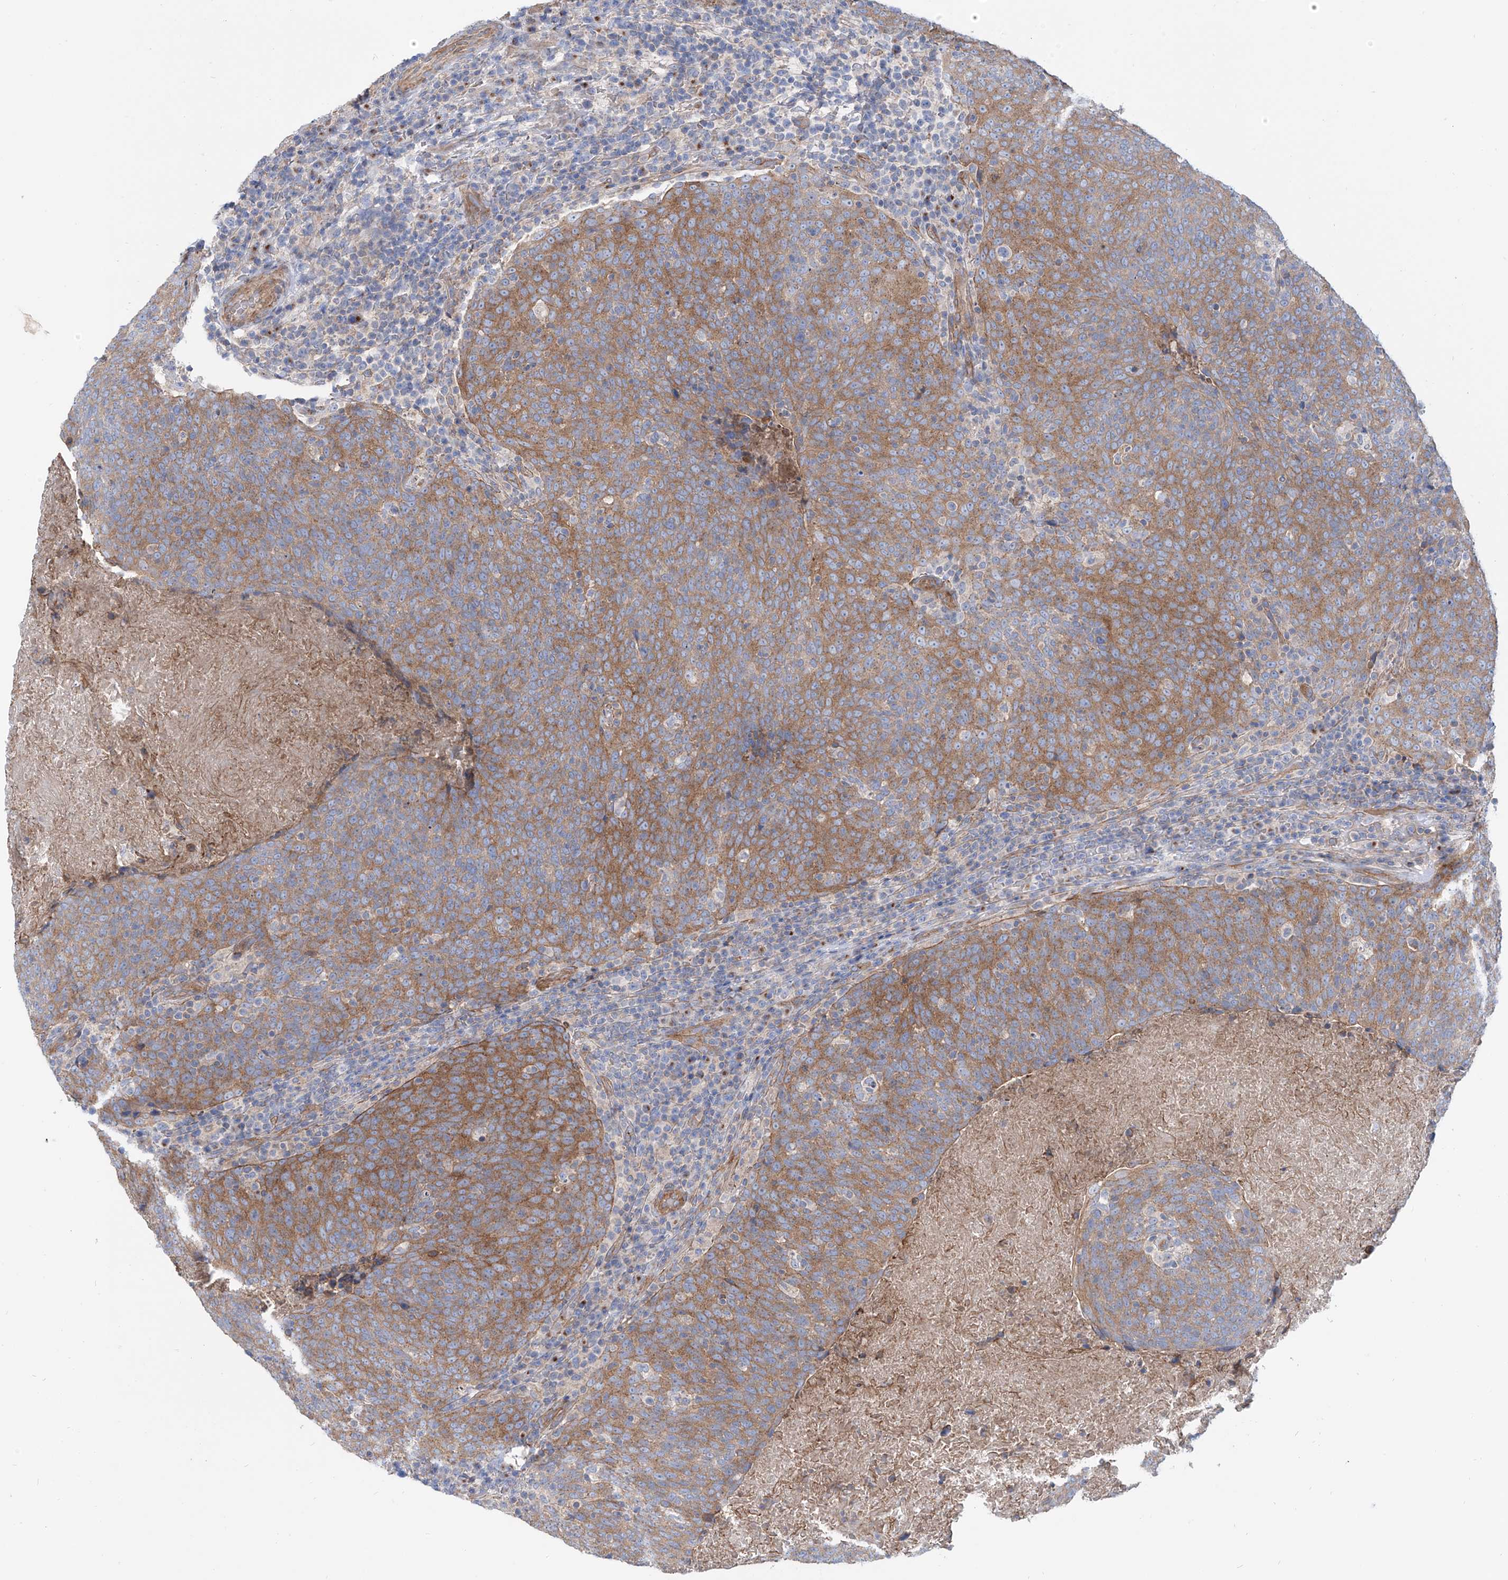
{"staining": {"intensity": "moderate", "quantity": ">75%", "location": "cytoplasmic/membranous"}, "tissue": "head and neck cancer", "cell_type": "Tumor cells", "image_type": "cancer", "snomed": [{"axis": "morphology", "description": "Squamous cell carcinoma, NOS"}, {"axis": "morphology", "description": "Squamous cell carcinoma, metastatic, NOS"}, {"axis": "topography", "description": "Lymph node"}, {"axis": "topography", "description": "Head-Neck"}], "caption": "Head and neck cancer was stained to show a protein in brown. There is medium levels of moderate cytoplasmic/membranous positivity in approximately >75% of tumor cells. The staining was performed using DAB (3,3'-diaminobenzidine) to visualize the protein expression in brown, while the nuclei were stained in blue with hematoxylin (Magnification: 20x).", "gene": "TMEM209", "patient": {"sex": "male", "age": 62}}